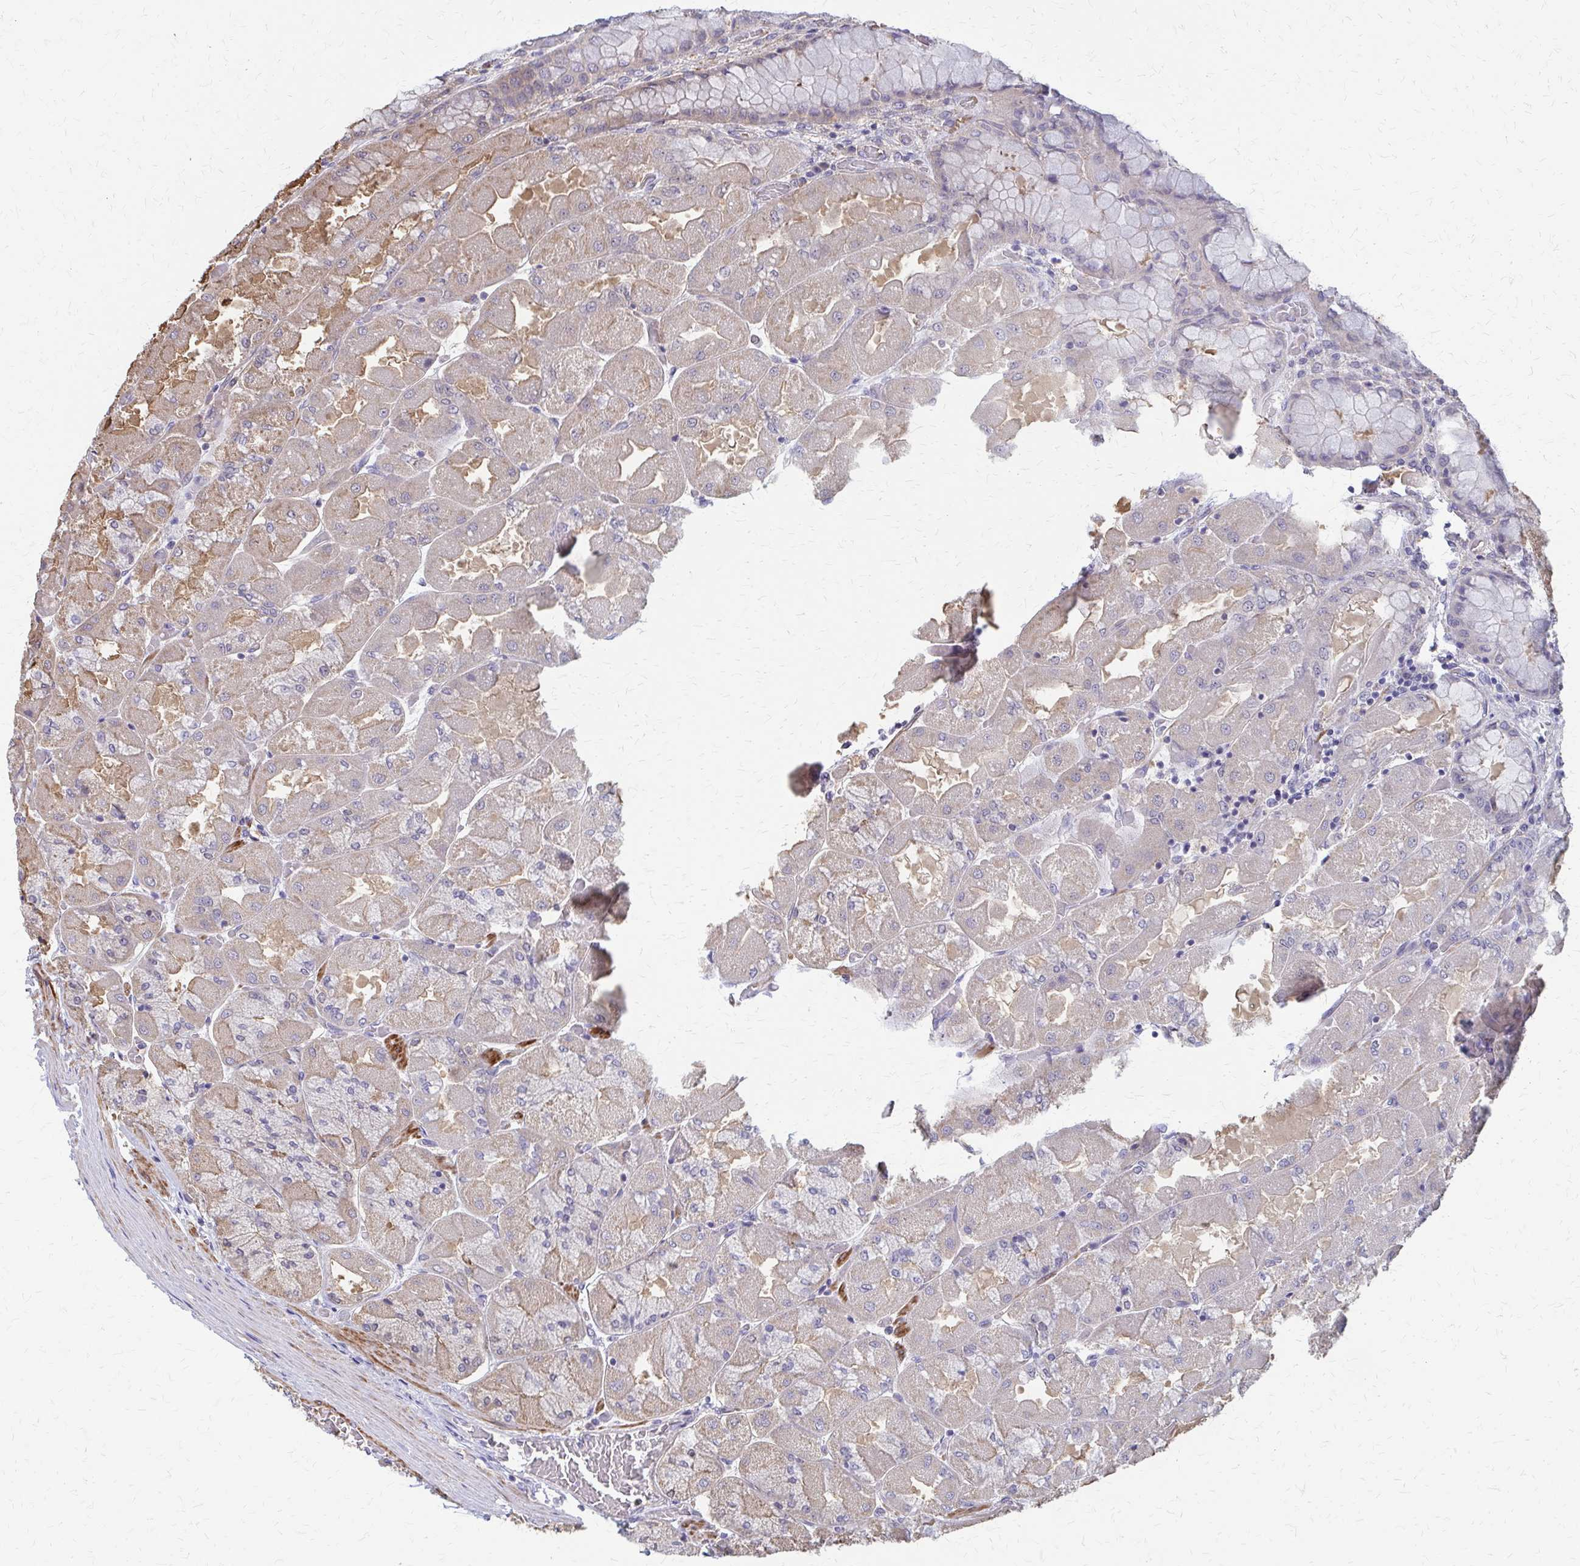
{"staining": {"intensity": "weak", "quantity": "25%-75%", "location": "cytoplasmic/membranous"}, "tissue": "stomach", "cell_type": "Glandular cells", "image_type": "normal", "snomed": [{"axis": "morphology", "description": "Normal tissue, NOS"}, {"axis": "topography", "description": "Stomach"}], "caption": "Glandular cells show weak cytoplasmic/membranous expression in about 25%-75% of cells in benign stomach.", "gene": "IFI44L", "patient": {"sex": "female", "age": 61}}